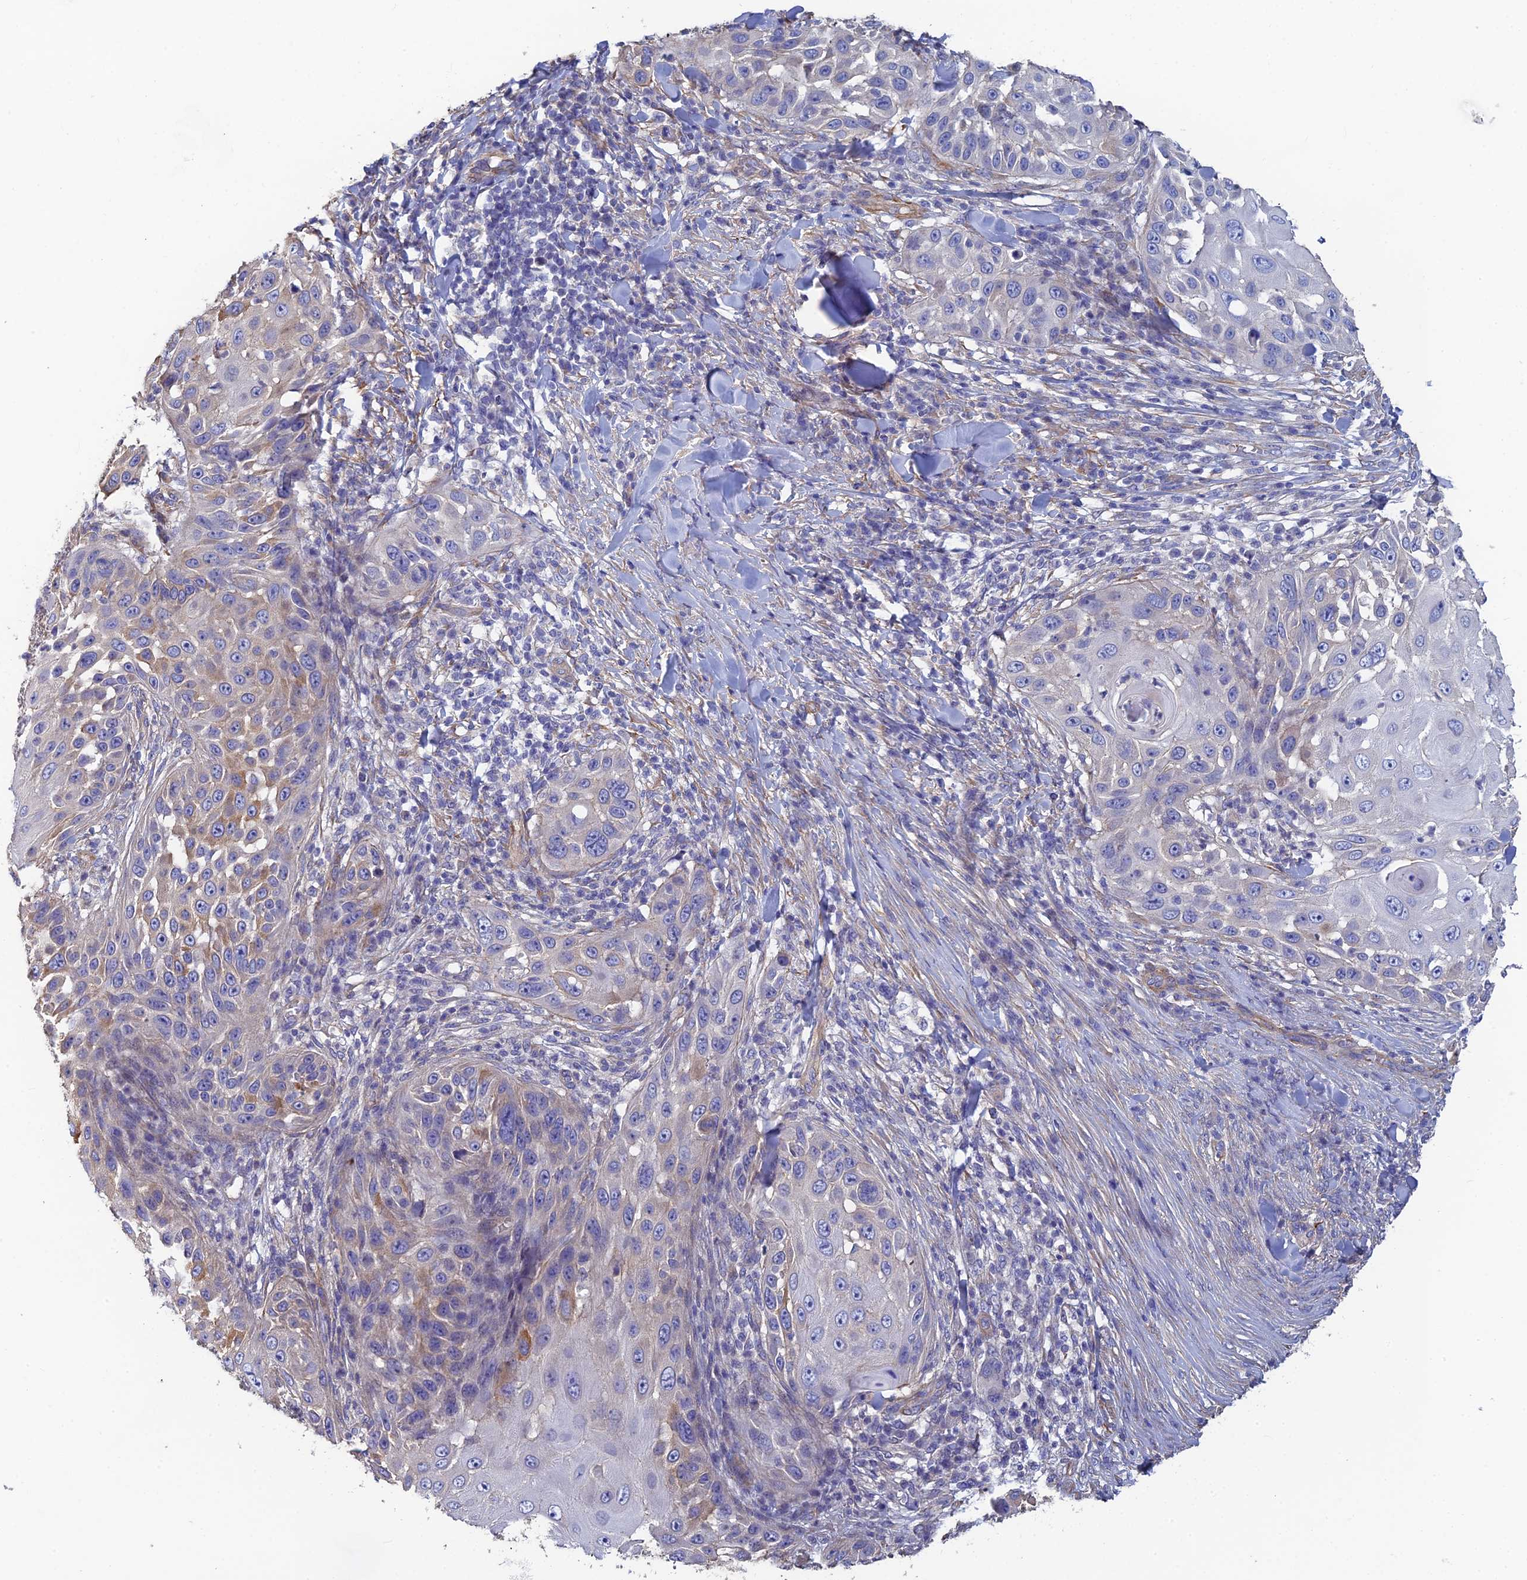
{"staining": {"intensity": "negative", "quantity": "none", "location": "none"}, "tissue": "skin cancer", "cell_type": "Tumor cells", "image_type": "cancer", "snomed": [{"axis": "morphology", "description": "Squamous cell carcinoma, NOS"}, {"axis": "topography", "description": "Skin"}], "caption": "Tumor cells show no significant protein expression in skin cancer (squamous cell carcinoma). (DAB IHC visualized using brightfield microscopy, high magnification).", "gene": "PCDHA5", "patient": {"sex": "female", "age": 44}}